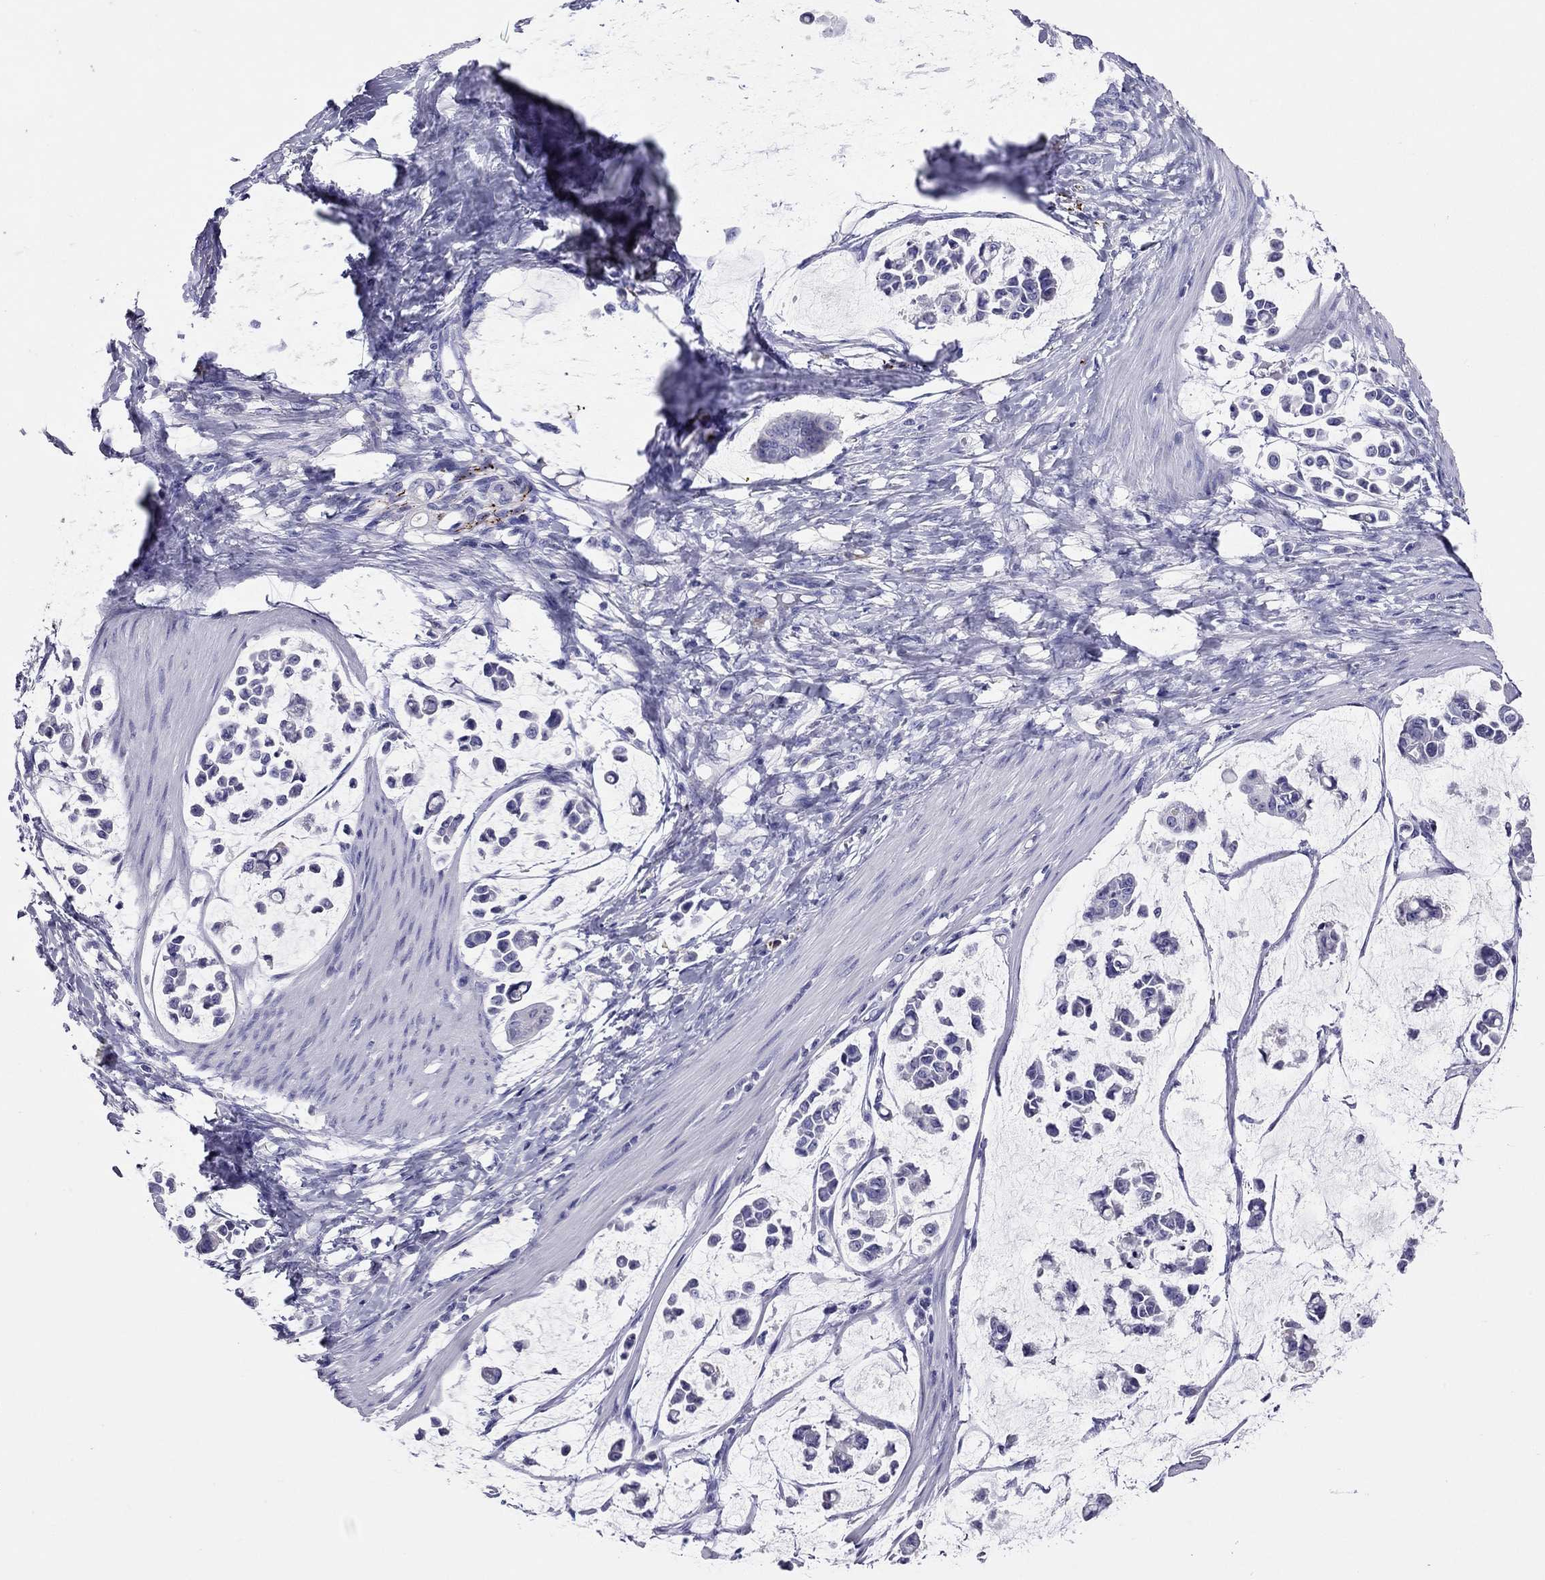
{"staining": {"intensity": "negative", "quantity": "none", "location": "none"}, "tissue": "stomach cancer", "cell_type": "Tumor cells", "image_type": "cancer", "snomed": [{"axis": "morphology", "description": "Adenocarcinoma, NOS"}, {"axis": "topography", "description": "Stomach"}], "caption": "Immunohistochemistry image of neoplastic tissue: human adenocarcinoma (stomach) stained with DAB demonstrates no significant protein expression in tumor cells.", "gene": "CALHM1", "patient": {"sex": "male", "age": 82}}